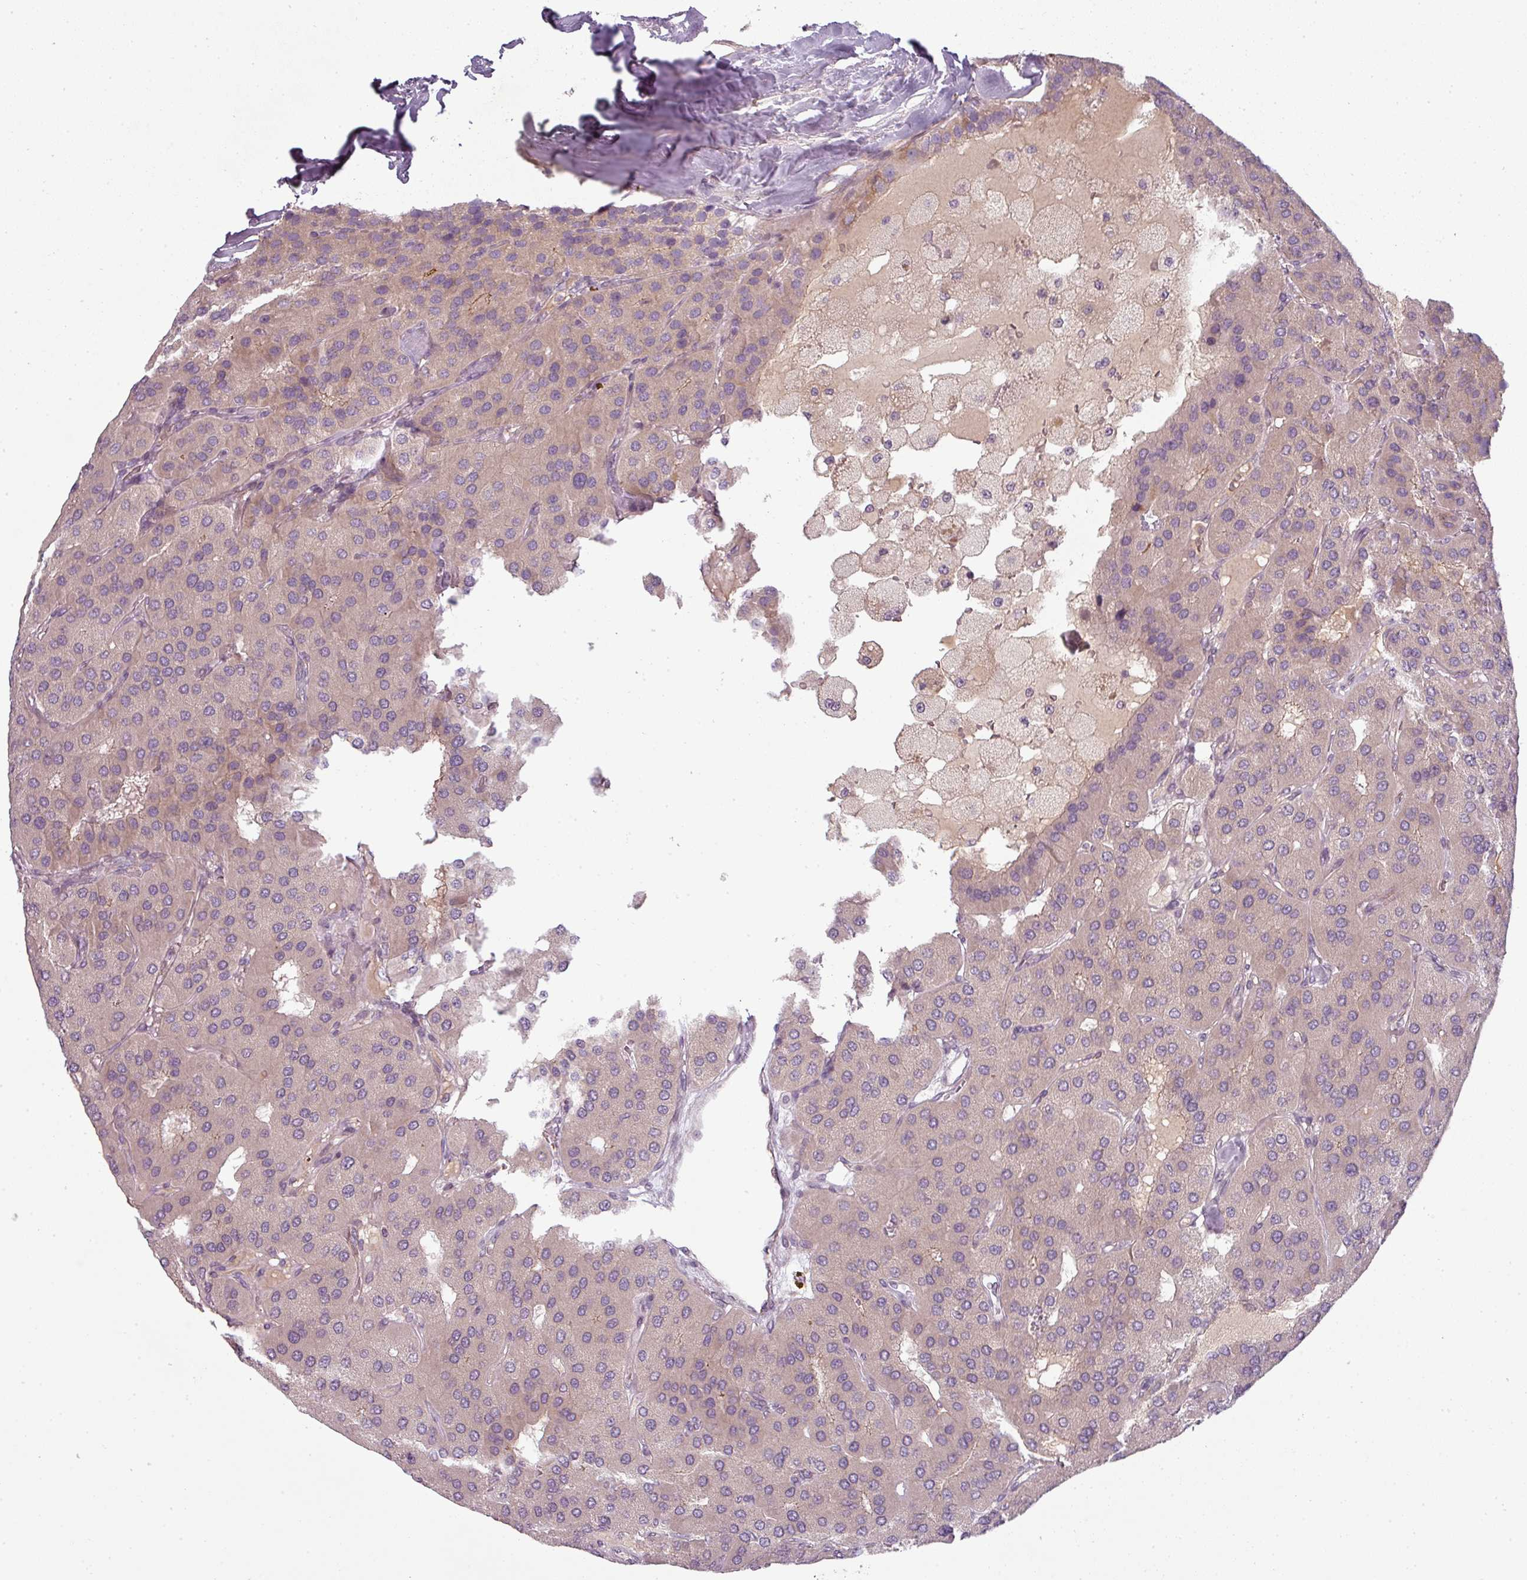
{"staining": {"intensity": "negative", "quantity": "none", "location": "none"}, "tissue": "parathyroid gland", "cell_type": "Glandular cells", "image_type": "normal", "snomed": [{"axis": "morphology", "description": "Normal tissue, NOS"}, {"axis": "morphology", "description": "Adenoma, NOS"}, {"axis": "topography", "description": "Parathyroid gland"}], "caption": "The immunohistochemistry micrograph has no significant staining in glandular cells of parathyroid gland.", "gene": "SLC16A9", "patient": {"sex": "female", "age": 86}}